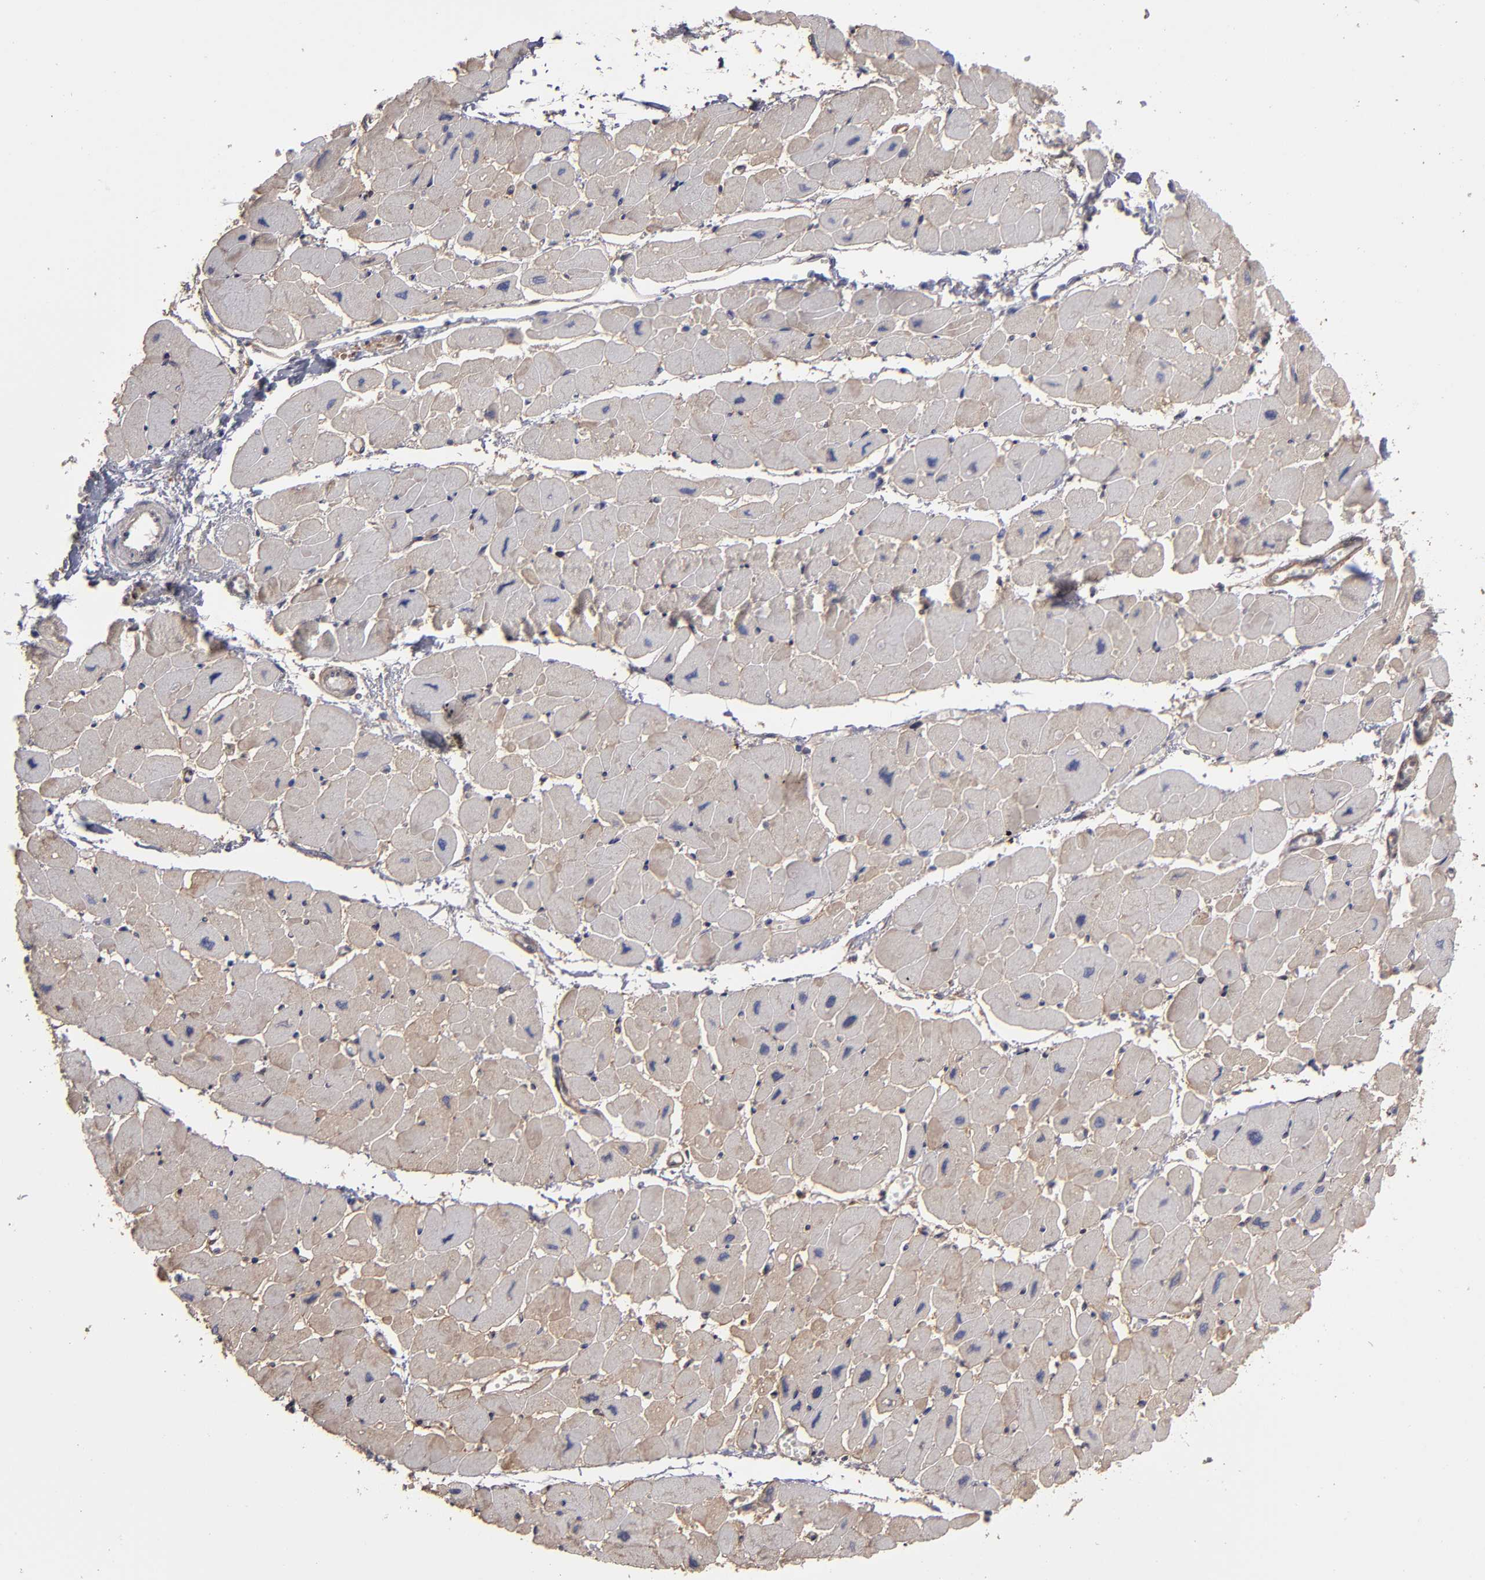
{"staining": {"intensity": "weak", "quantity": ">75%", "location": "cytoplasmic/membranous"}, "tissue": "heart muscle", "cell_type": "Cardiomyocytes", "image_type": "normal", "snomed": [{"axis": "morphology", "description": "Normal tissue, NOS"}, {"axis": "topography", "description": "Heart"}], "caption": "The micrograph reveals immunohistochemical staining of unremarkable heart muscle. There is weak cytoplasmic/membranous expression is appreciated in about >75% of cardiomyocytes. Immunohistochemistry (ihc) stains the protein in brown and the nuclei are stained blue.", "gene": "NDRG2", "patient": {"sex": "female", "age": 54}}